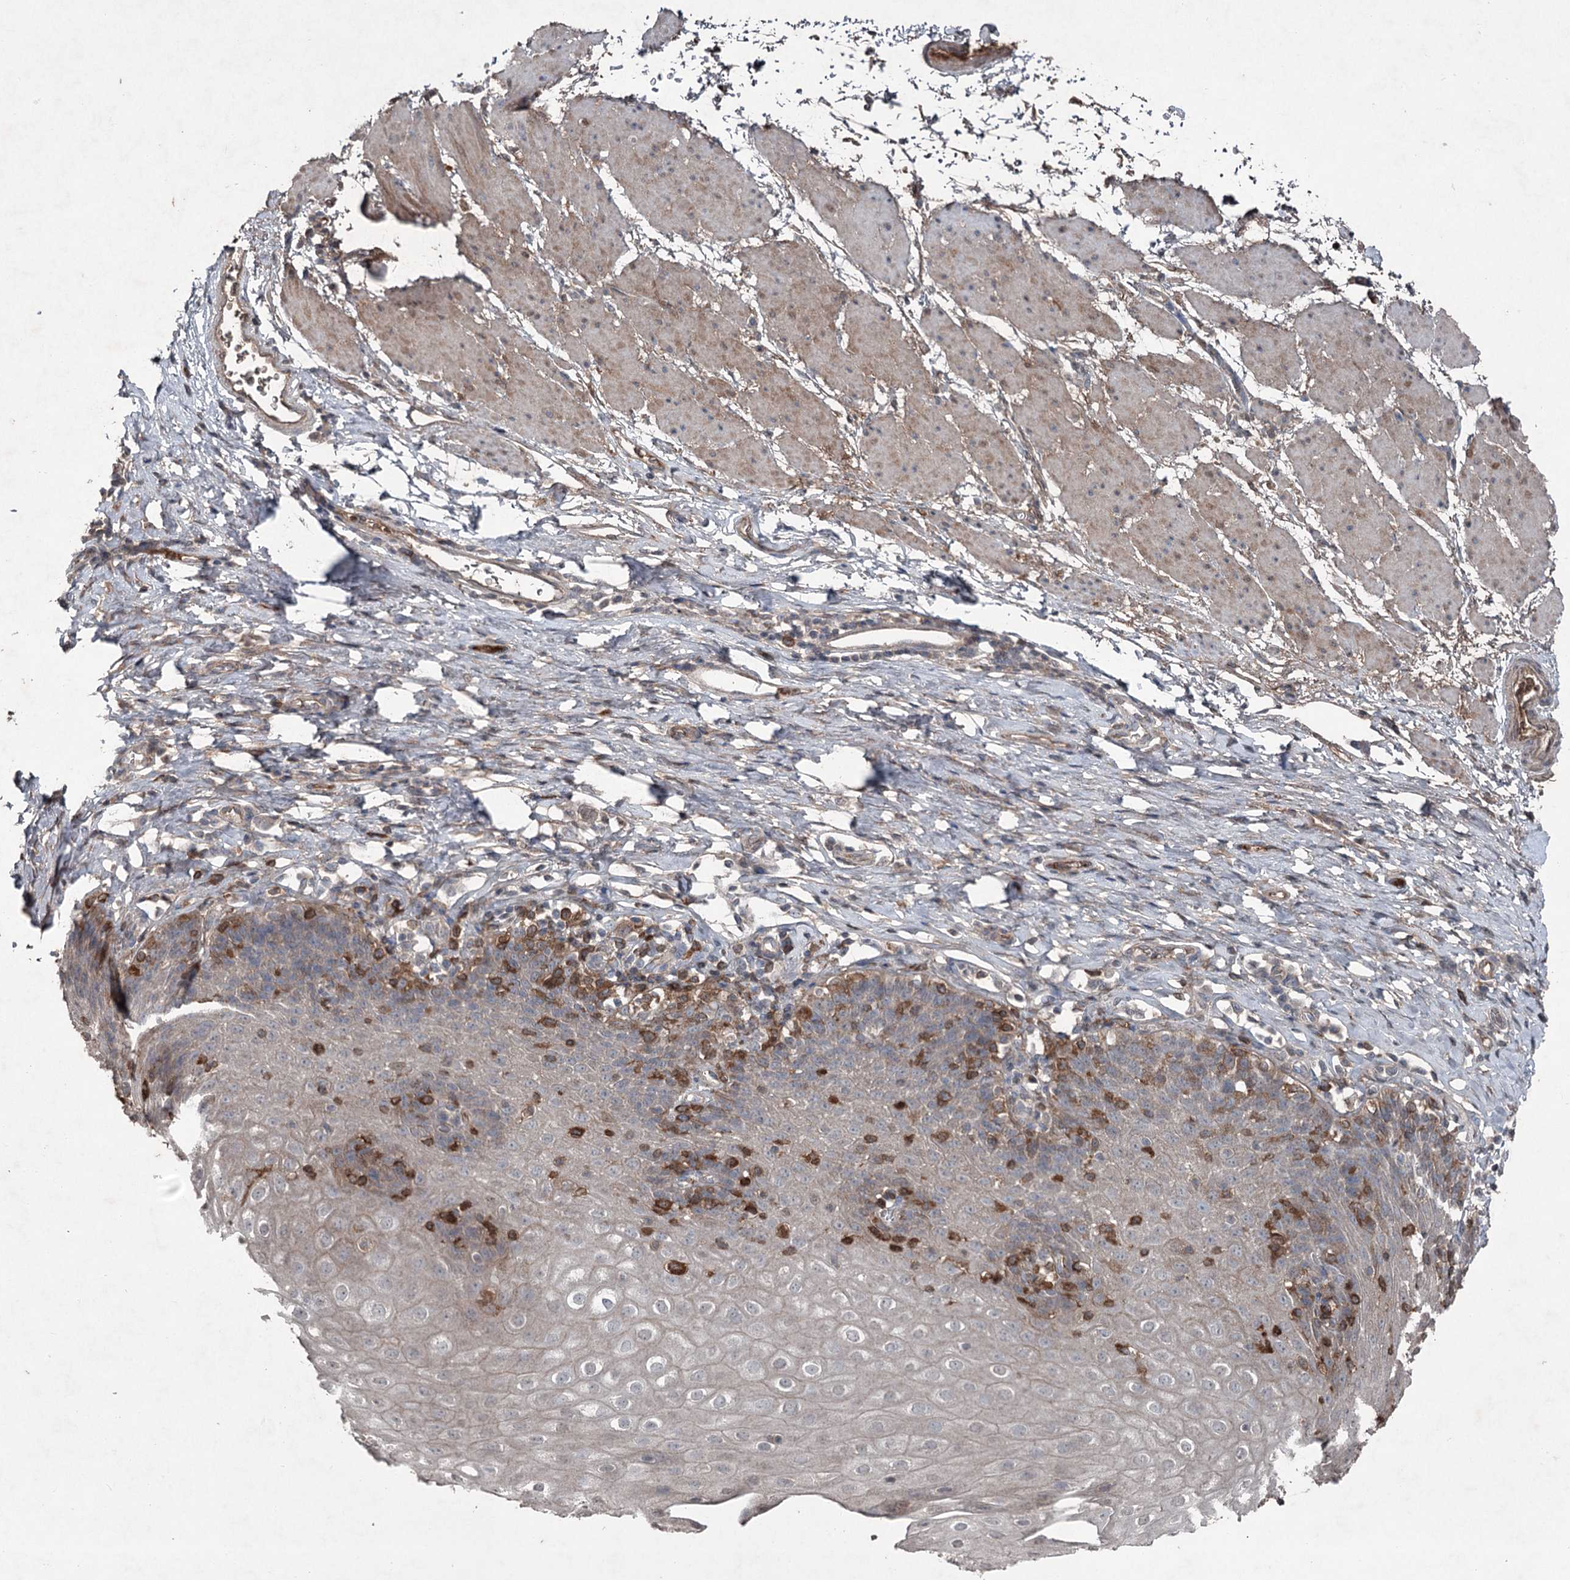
{"staining": {"intensity": "moderate", "quantity": "25%-75%", "location": "cytoplasmic/membranous"}, "tissue": "esophagus", "cell_type": "Squamous epithelial cells", "image_type": "normal", "snomed": [{"axis": "morphology", "description": "Normal tissue, NOS"}, {"axis": "topography", "description": "Esophagus"}], "caption": "The immunohistochemical stain shows moderate cytoplasmic/membranous expression in squamous epithelial cells of benign esophagus. (Stains: DAB (3,3'-diaminobenzidine) in brown, nuclei in blue, Microscopy: brightfield microscopy at high magnification).", "gene": "PGLYRP2", "patient": {"sex": "female", "age": 61}}